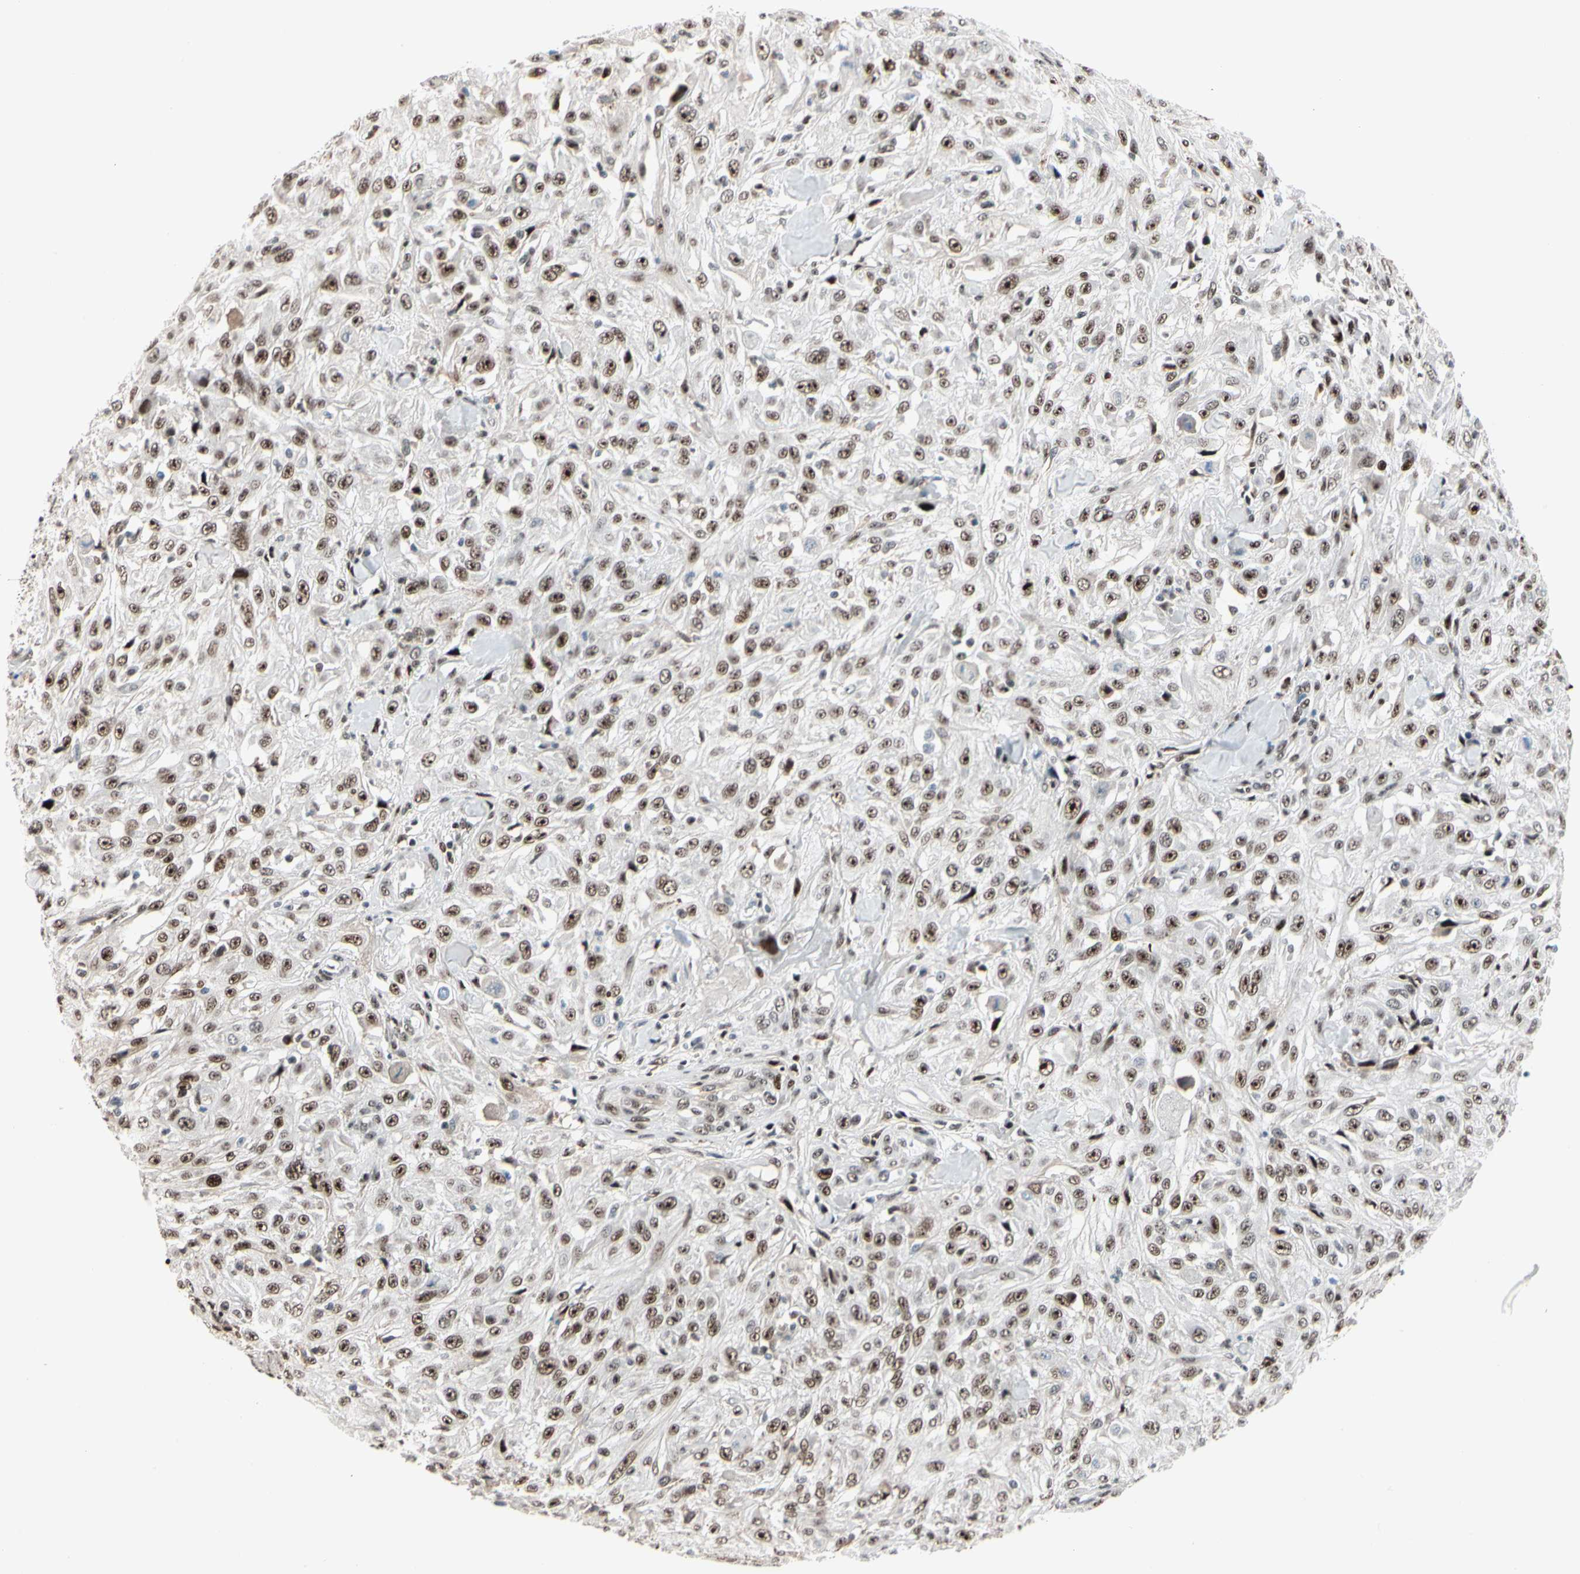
{"staining": {"intensity": "moderate", "quantity": ">75%", "location": "nuclear"}, "tissue": "skin cancer", "cell_type": "Tumor cells", "image_type": "cancer", "snomed": [{"axis": "morphology", "description": "Squamous cell carcinoma, NOS"}, {"axis": "morphology", "description": "Squamous cell carcinoma, metastatic, NOS"}, {"axis": "topography", "description": "Skin"}, {"axis": "topography", "description": "Lymph node"}], "caption": "Human skin cancer (squamous cell carcinoma) stained with a protein marker shows moderate staining in tumor cells.", "gene": "FOXO3", "patient": {"sex": "male", "age": 75}}